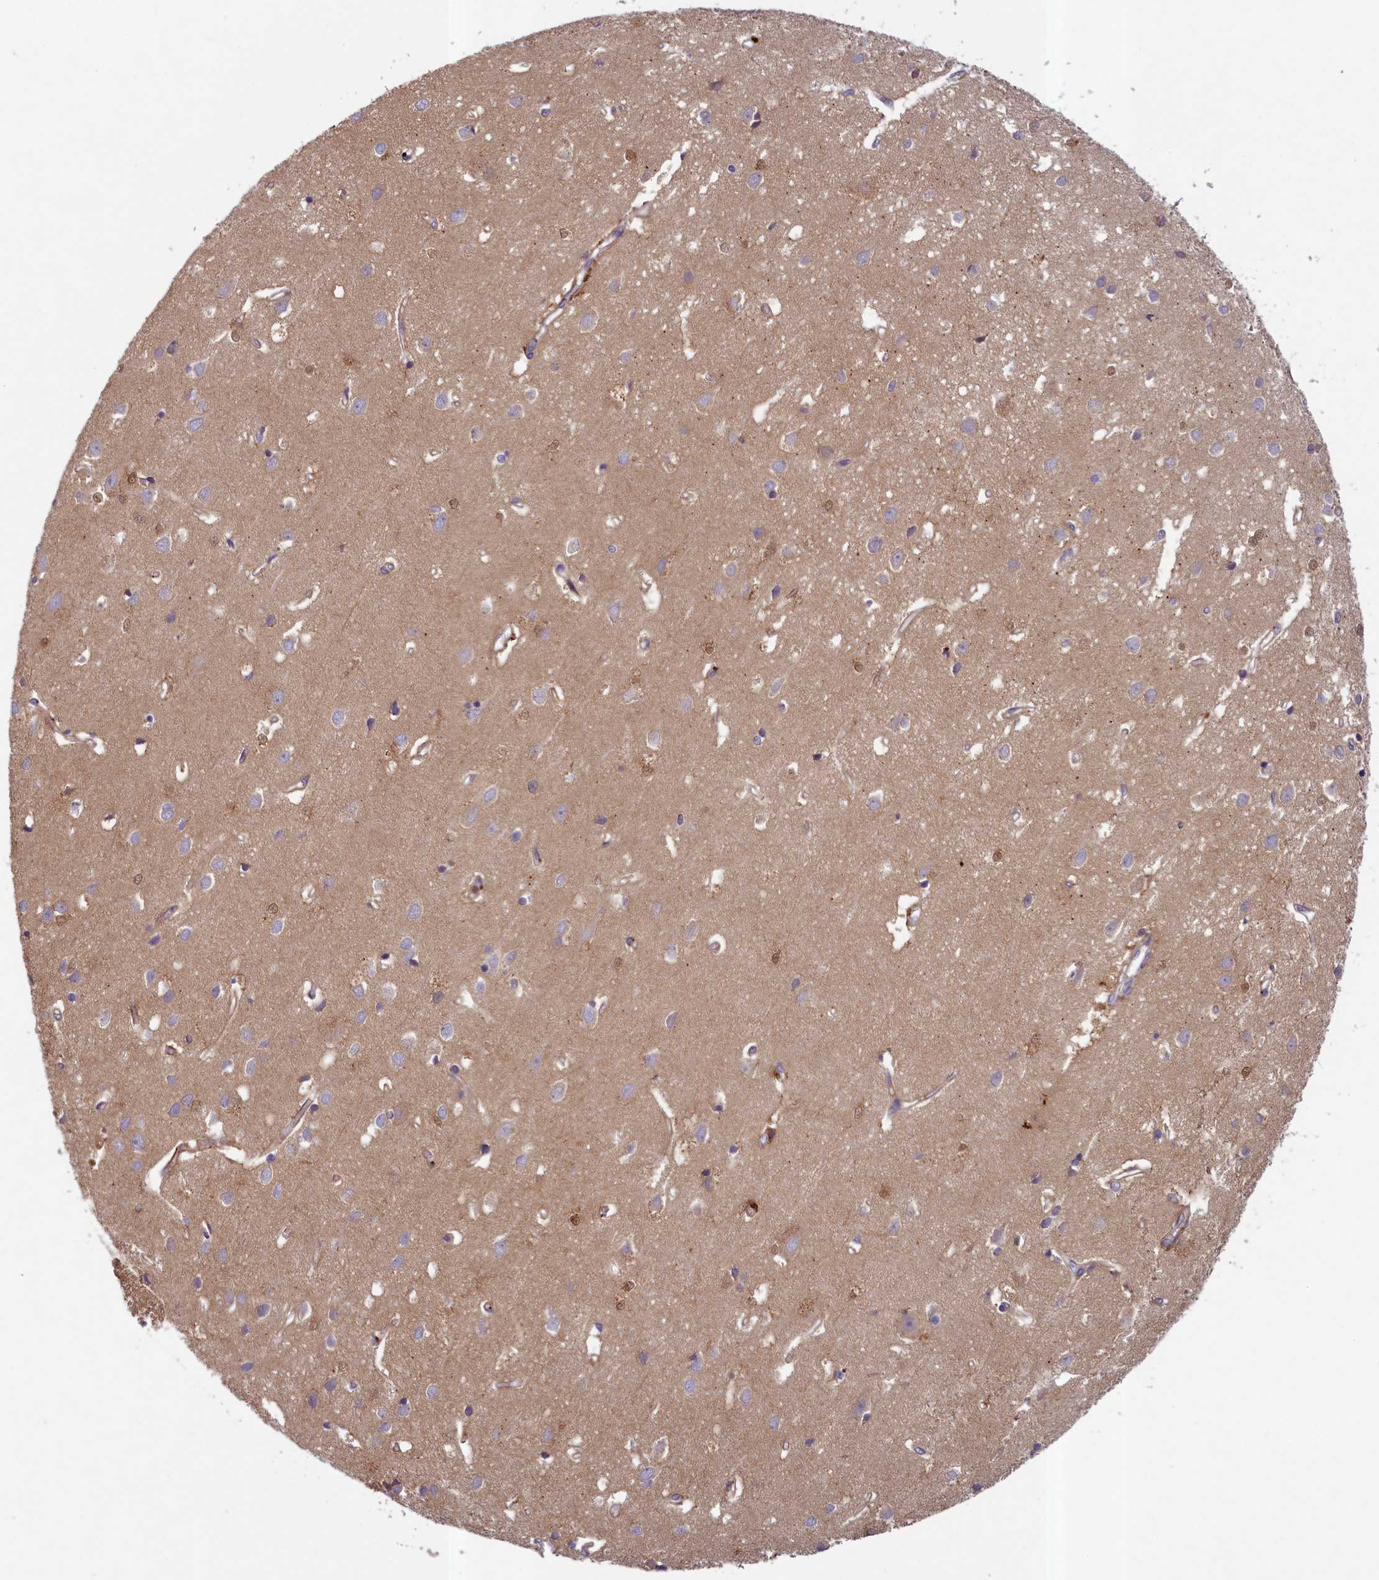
{"staining": {"intensity": "weak", "quantity": "25%-75%", "location": "cytoplasmic/membranous"}, "tissue": "cerebral cortex", "cell_type": "Endothelial cells", "image_type": "normal", "snomed": [{"axis": "morphology", "description": "Normal tissue, NOS"}, {"axis": "topography", "description": "Cerebral cortex"}], "caption": "Immunohistochemistry (IHC) photomicrograph of benign cerebral cortex: human cerebral cortex stained using immunohistochemistry exhibits low levels of weak protein expression localized specifically in the cytoplasmic/membranous of endothelial cells, appearing as a cytoplasmic/membranous brown color.", "gene": "NUBP1", "patient": {"sex": "female", "age": 64}}